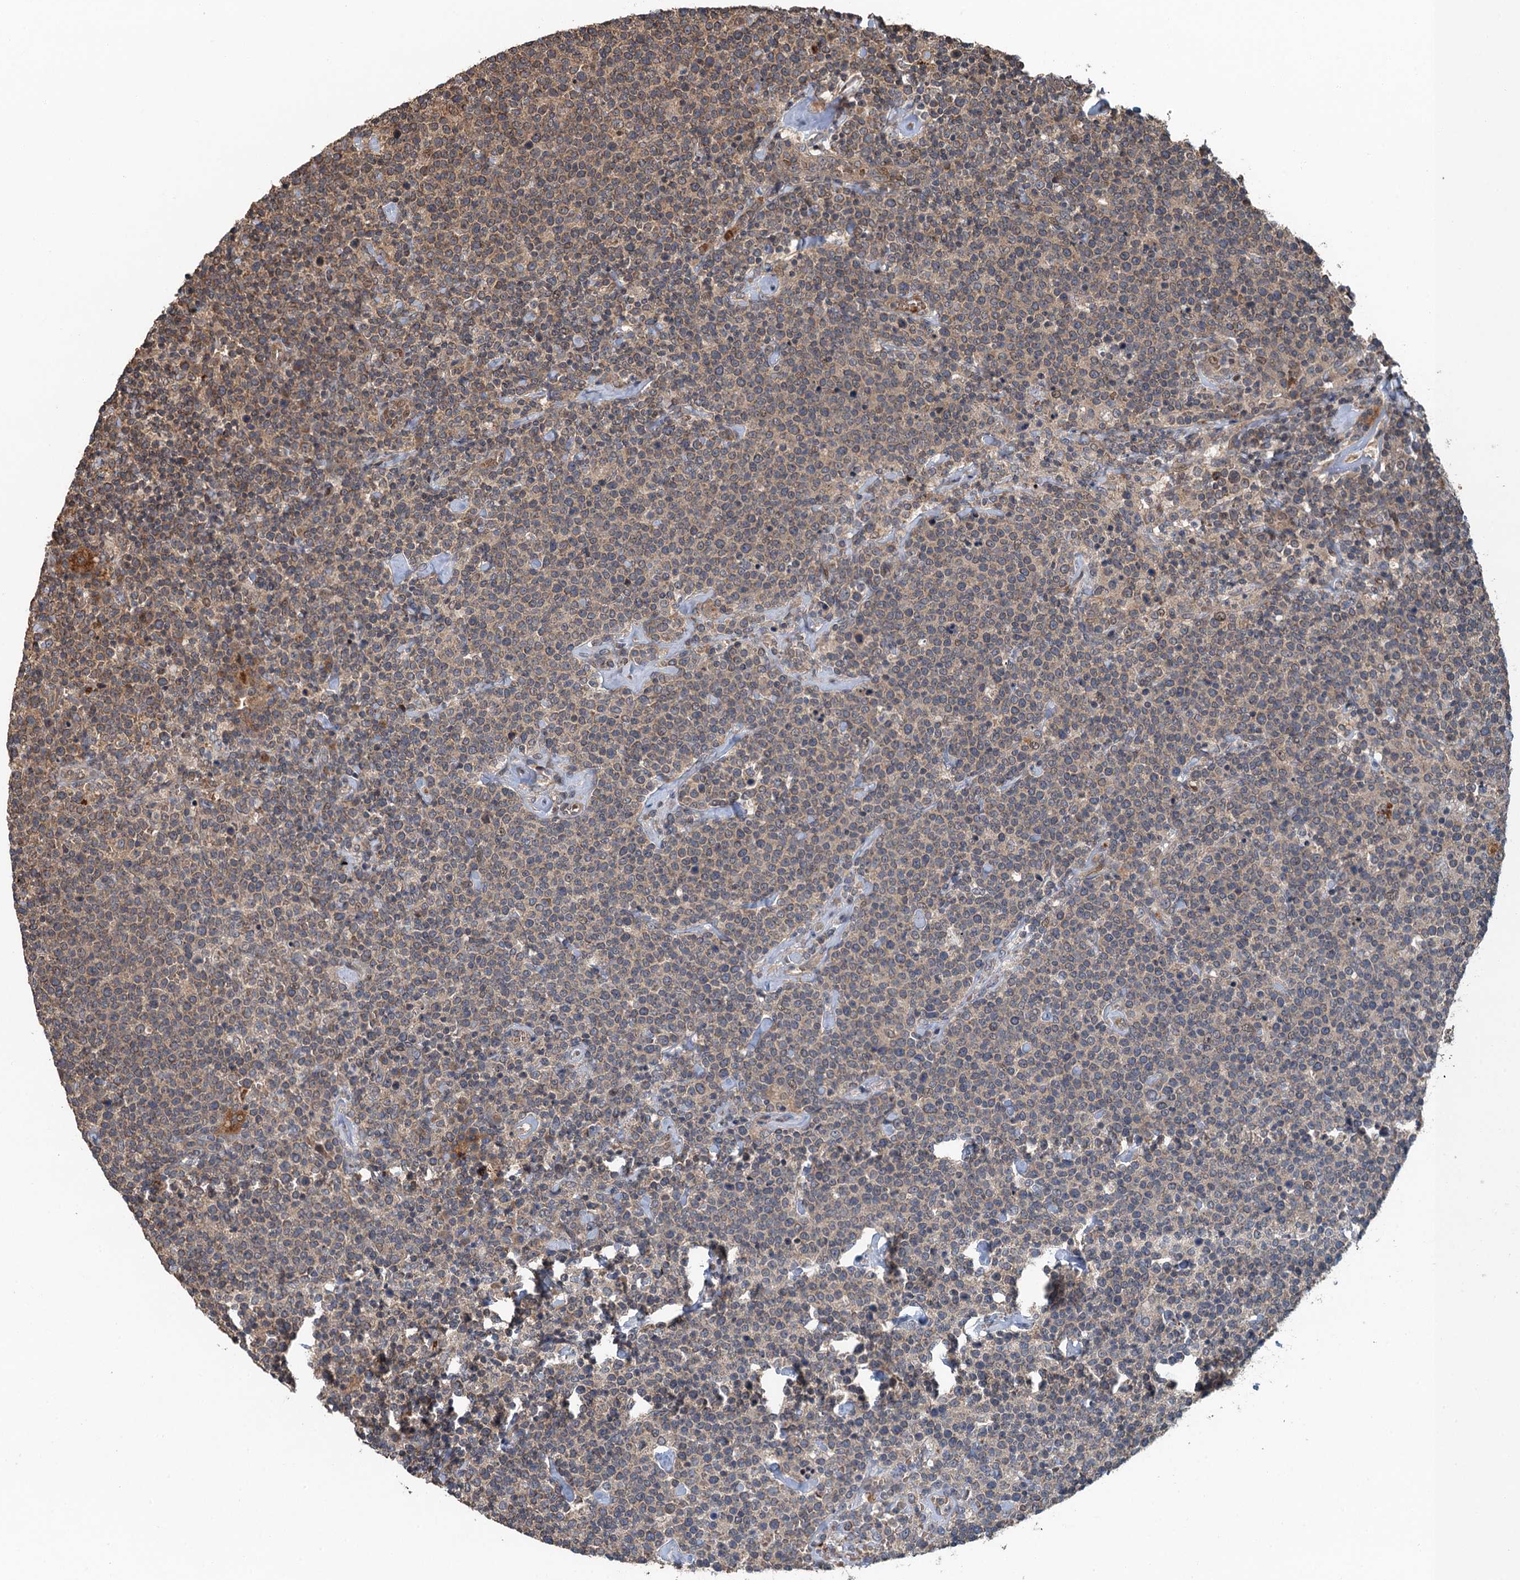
{"staining": {"intensity": "weak", "quantity": "25%-75%", "location": "cytoplasmic/membranous"}, "tissue": "lymphoma", "cell_type": "Tumor cells", "image_type": "cancer", "snomed": [{"axis": "morphology", "description": "Malignant lymphoma, non-Hodgkin's type, High grade"}, {"axis": "topography", "description": "Lymph node"}], "caption": "Brown immunohistochemical staining in human lymphoma reveals weak cytoplasmic/membranous staining in about 25%-75% of tumor cells. (Brightfield microscopy of DAB IHC at high magnification).", "gene": "SNX32", "patient": {"sex": "male", "age": 61}}